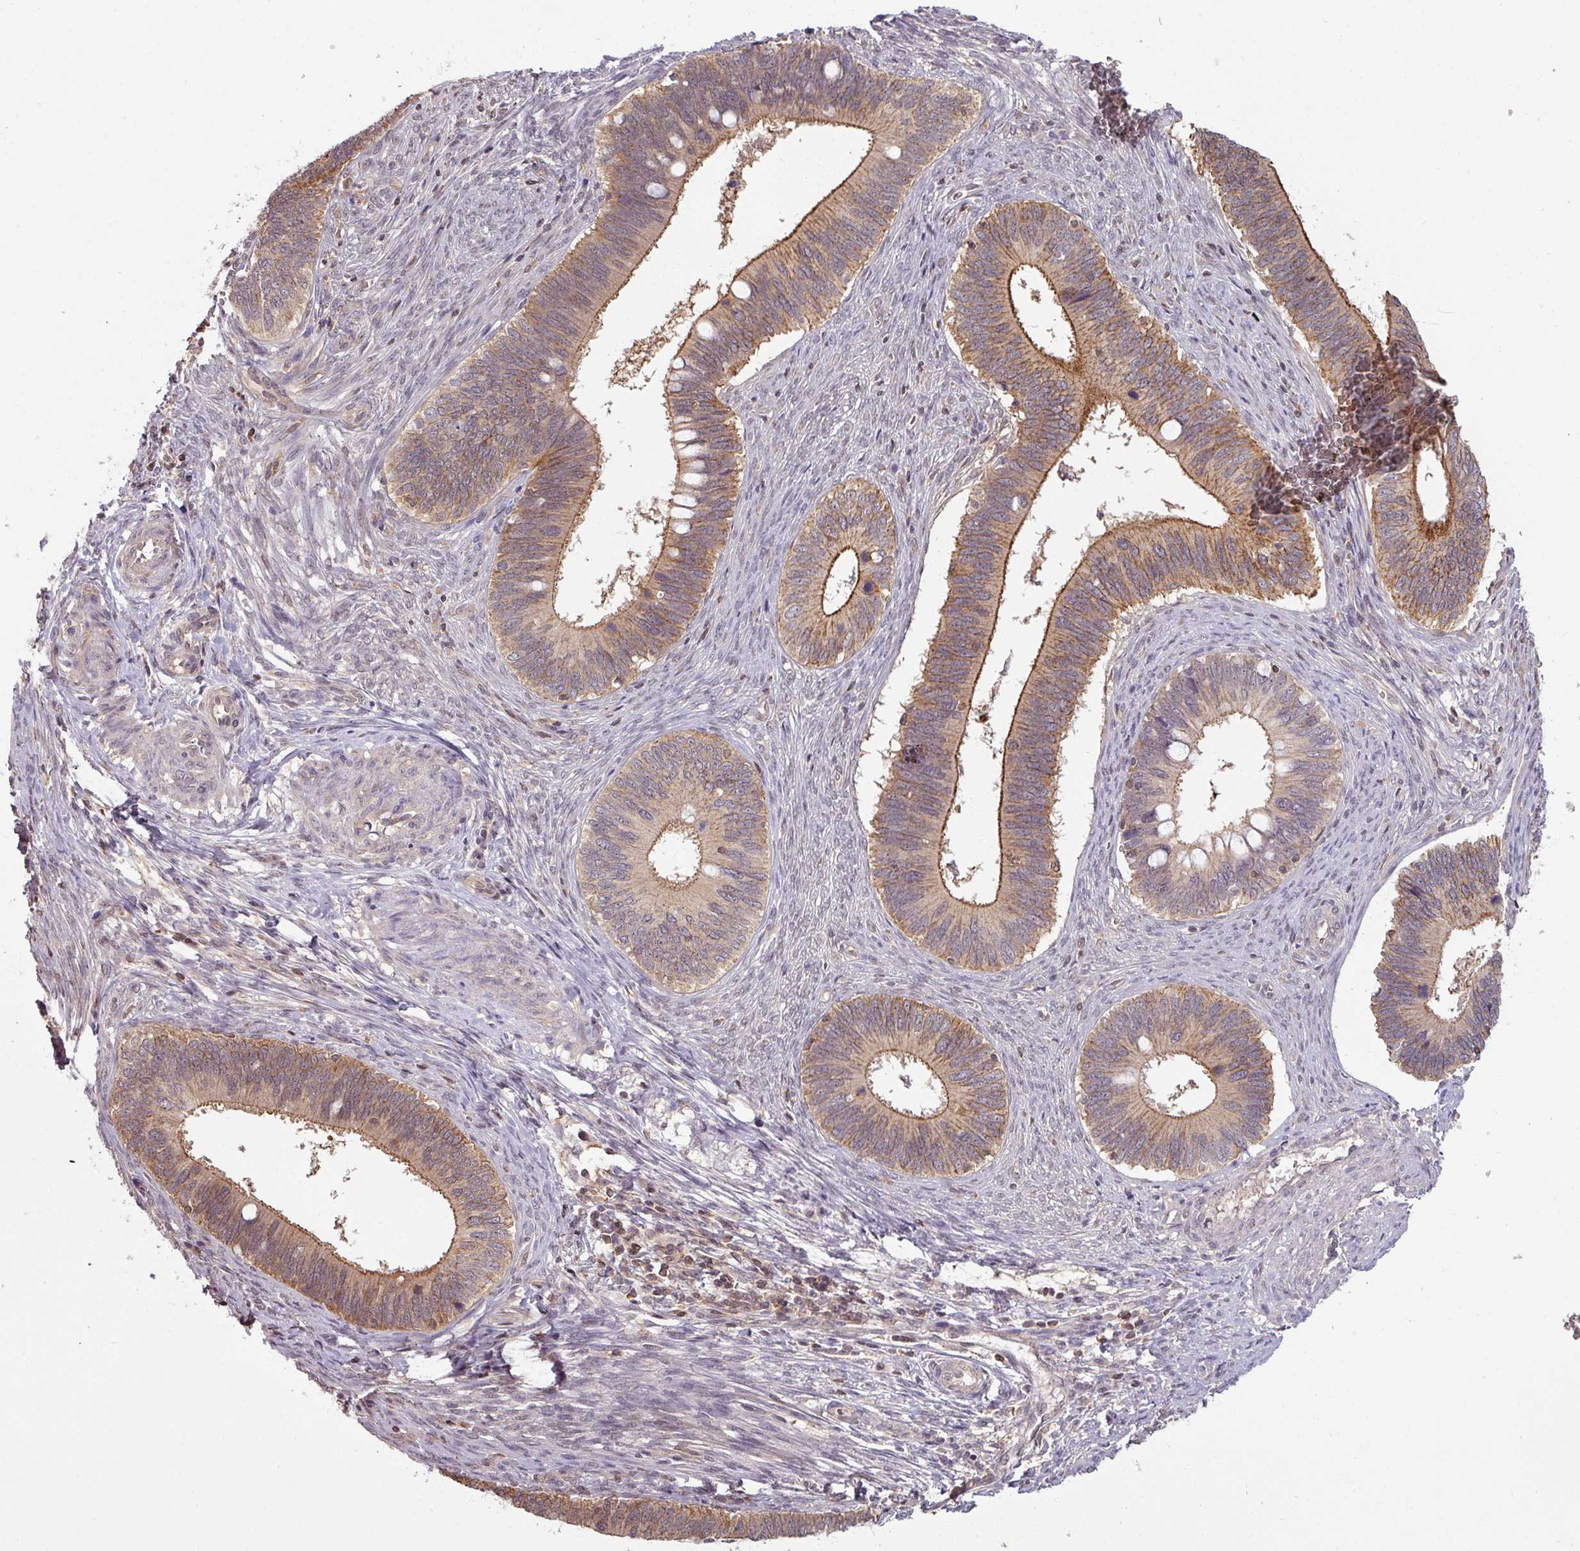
{"staining": {"intensity": "moderate", "quantity": ">75%", "location": "cytoplasmic/membranous"}, "tissue": "cervical cancer", "cell_type": "Tumor cells", "image_type": "cancer", "snomed": [{"axis": "morphology", "description": "Adenocarcinoma, NOS"}, {"axis": "topography", "description": "Cervix"}], "caption": "Tumor cells show medium levels of moderate cytoplasmic/membranous expression in approximately >75% of cells in human cervical adenocarcinoma.", "gene": "TUSC3", "patient": {"sex": "female", "age": 42}}